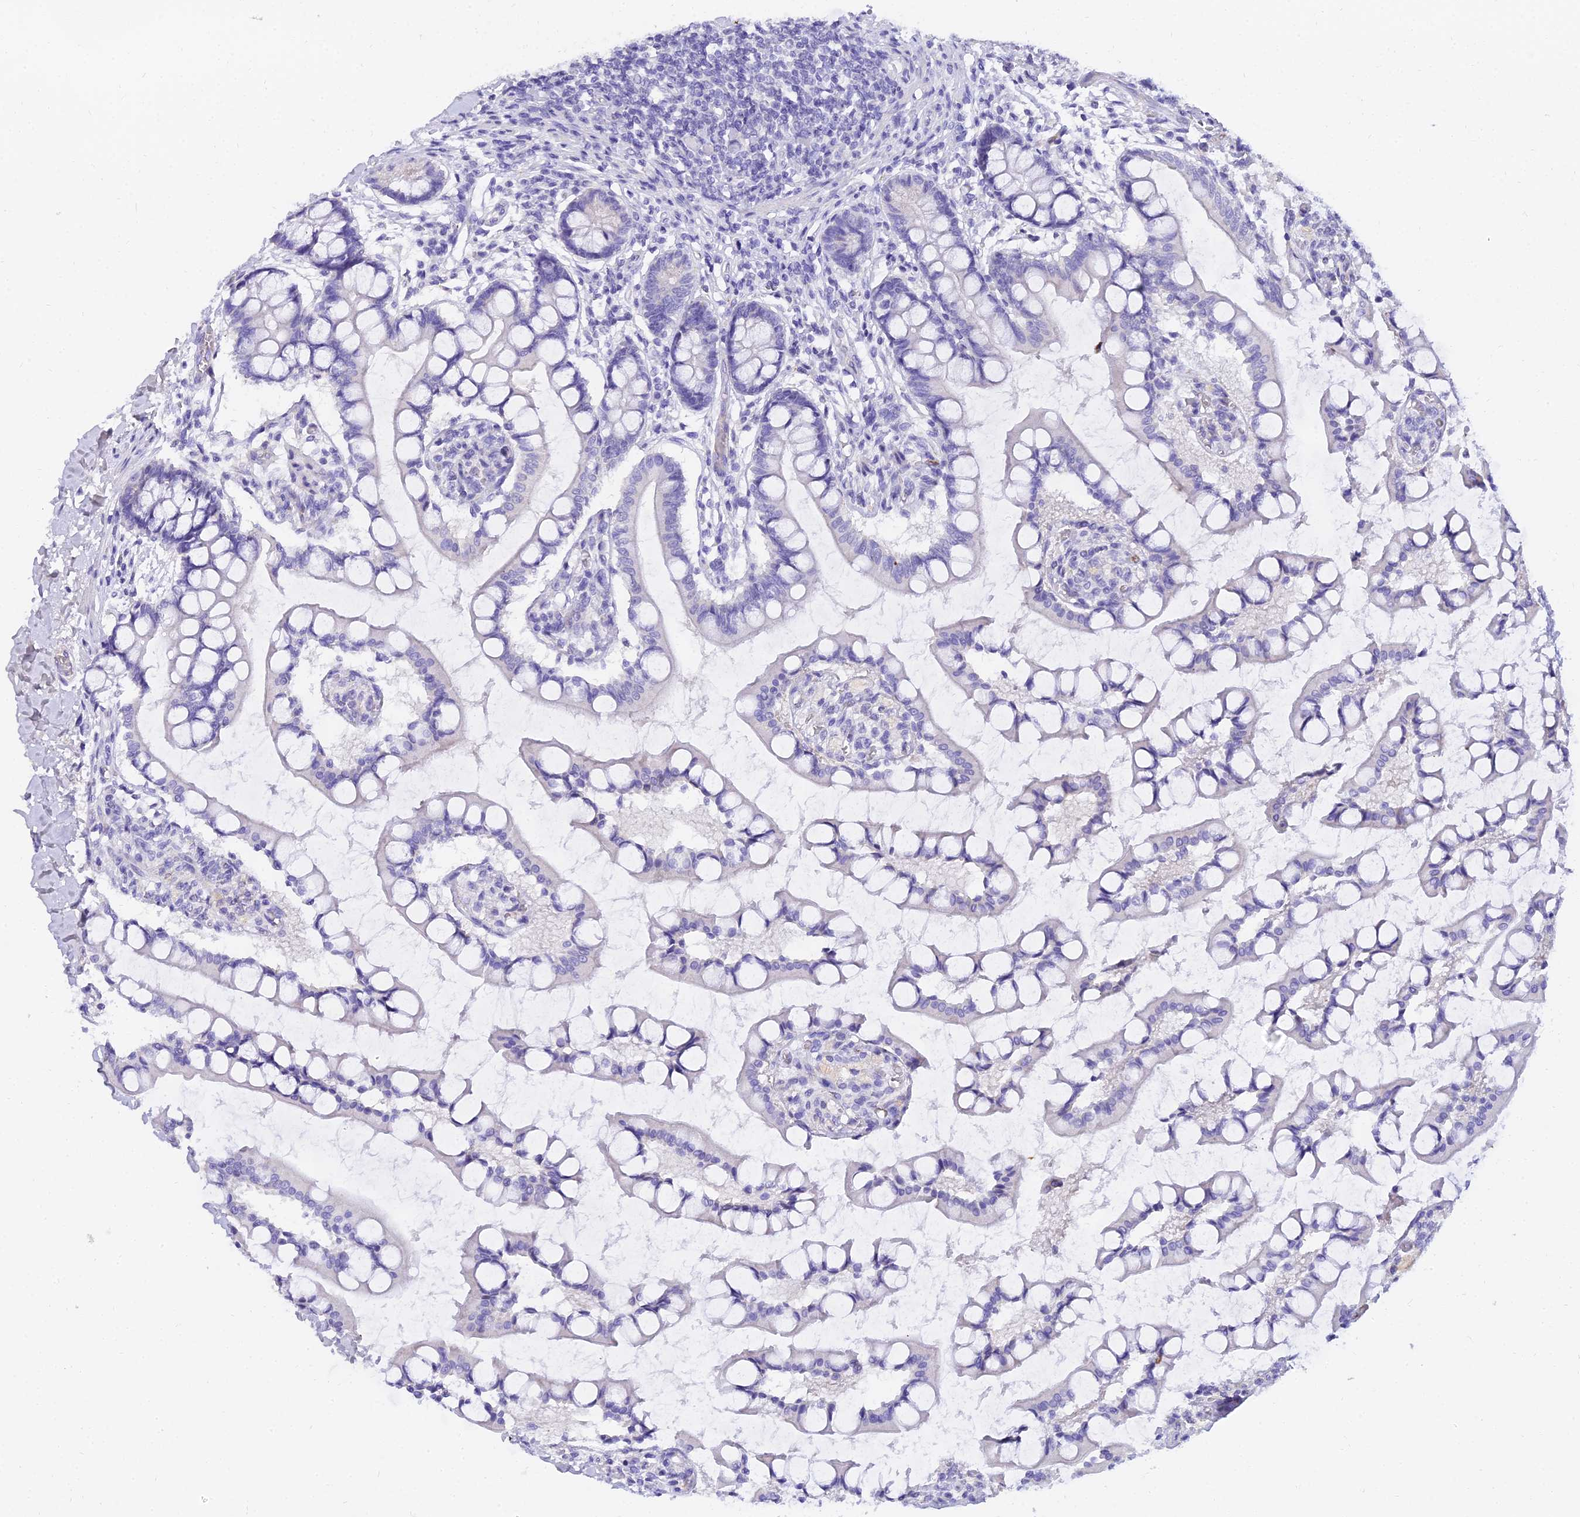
{"staining": {"intensity": "negative", "quantity": "none", "location": "none"}, "tissue": "small intestine", "cell_type": "Glandular cells", "image_type": "normal", "snomed": [{"axis": "morphology", "description": "Normal tissue, NOS"}, {"axis": "topography", "description": "Small intestine"}], "caption": "The photomicrograph shows no staining of glandular cells in normal small intestine. (DAB (3,3'-diaminobenzidine) immunohistochemistry (IHC) with hematoxylin counter stain).", "gene": "VWC2L", "patient": {"sex": "male", "age": 52}}